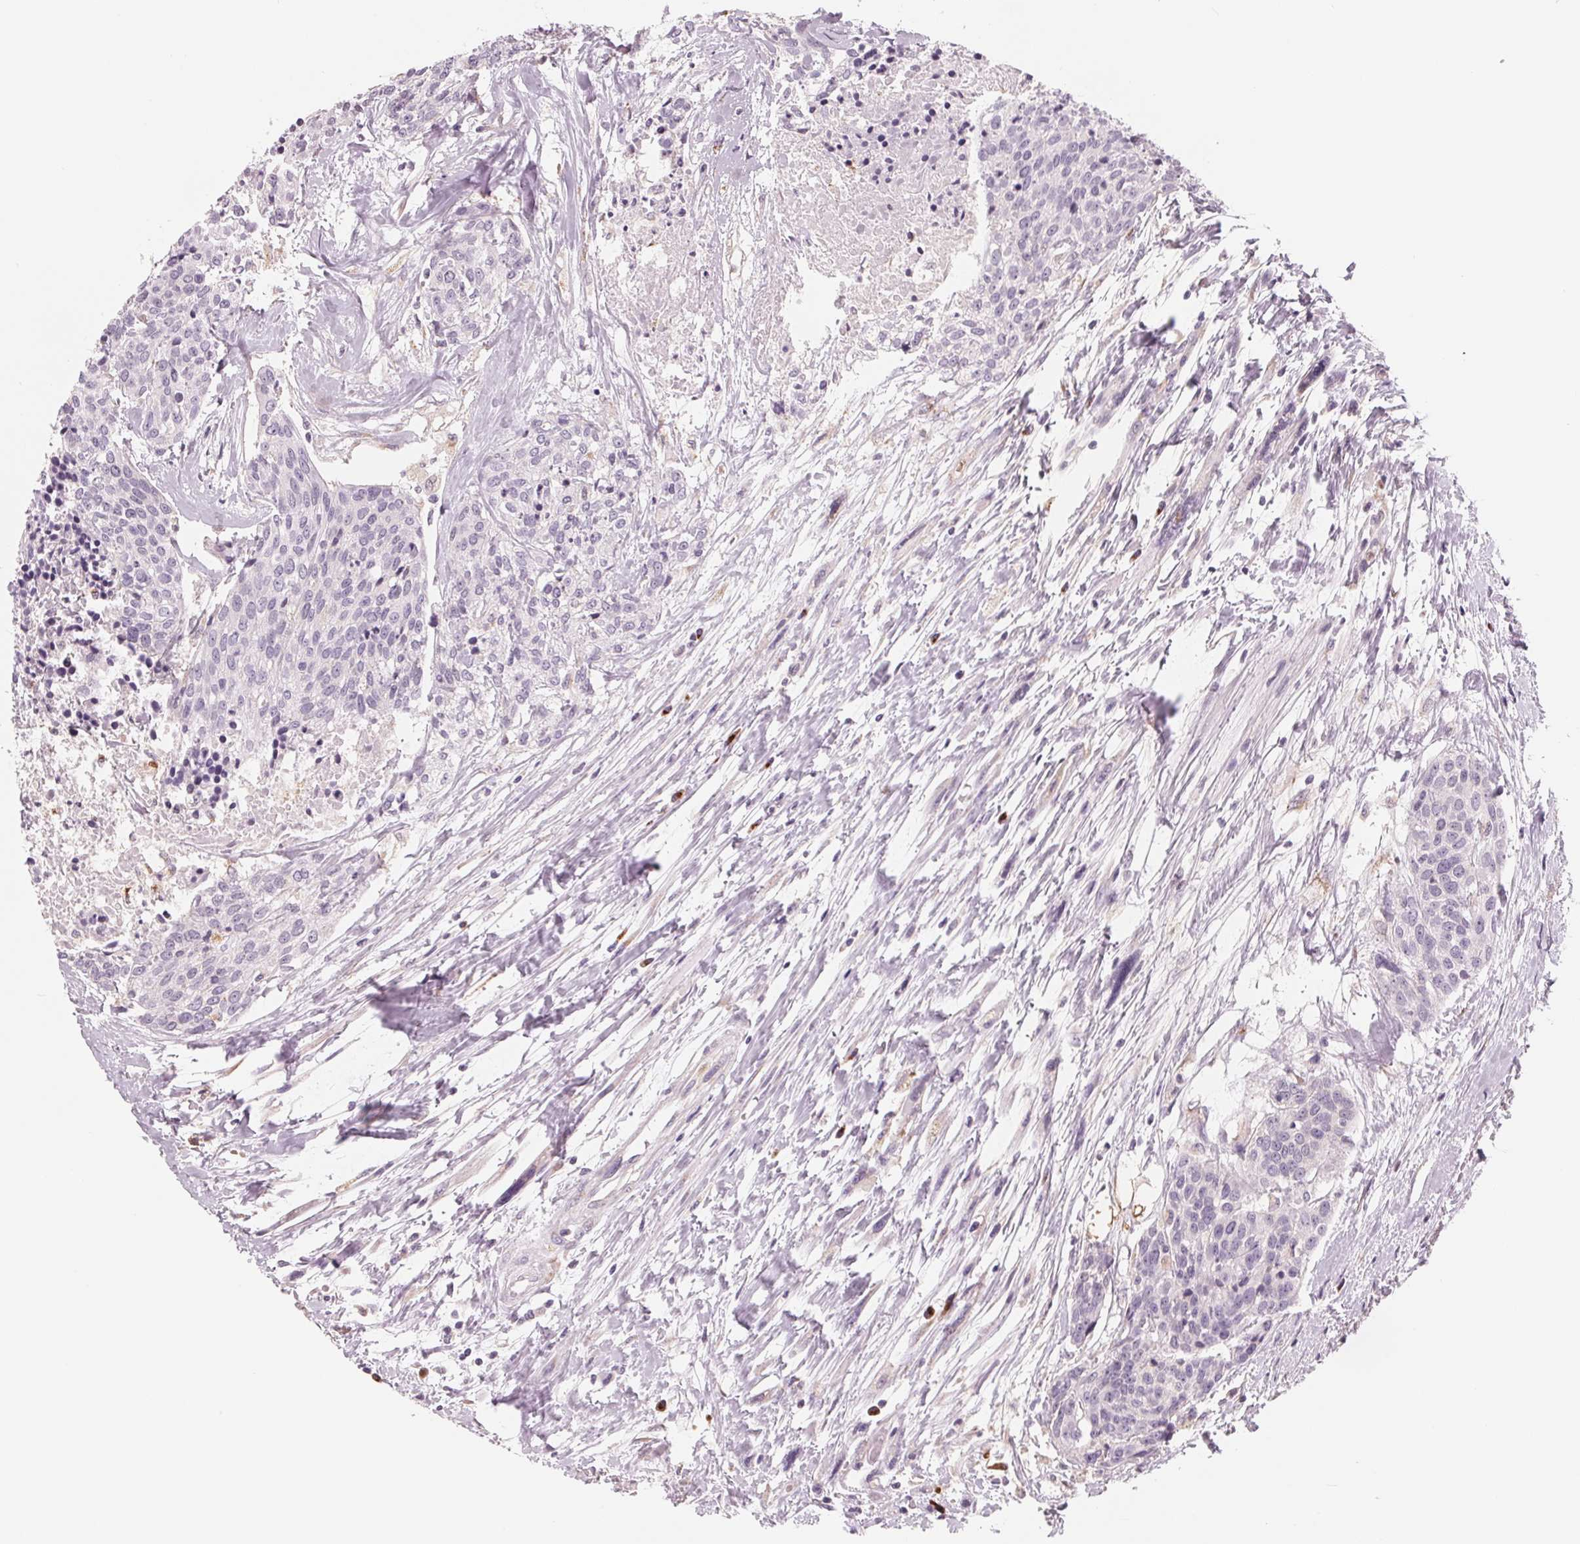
{"staining": {"intensity": "negative", "quantity": "none", "location": "none"}, "tissue": "head and neck cancer", "cell_type": "Tumor cells", "image_type": "cancer", "snomed": [{"axis": "morphology", "description": "Squamous cell carcinoma, NOS"}, {"axis": "topography", "description": "Oral tissue"}, {"axis": "topography", "description": "Head-Neck"}], "caption": "A photomicrograph of head and neck squamous cell carcinoma stained for a protein demonstrates no brown staining in tumor cells.", "gene": "IL9R", "patient": {"sex": "male", "age": 64}}